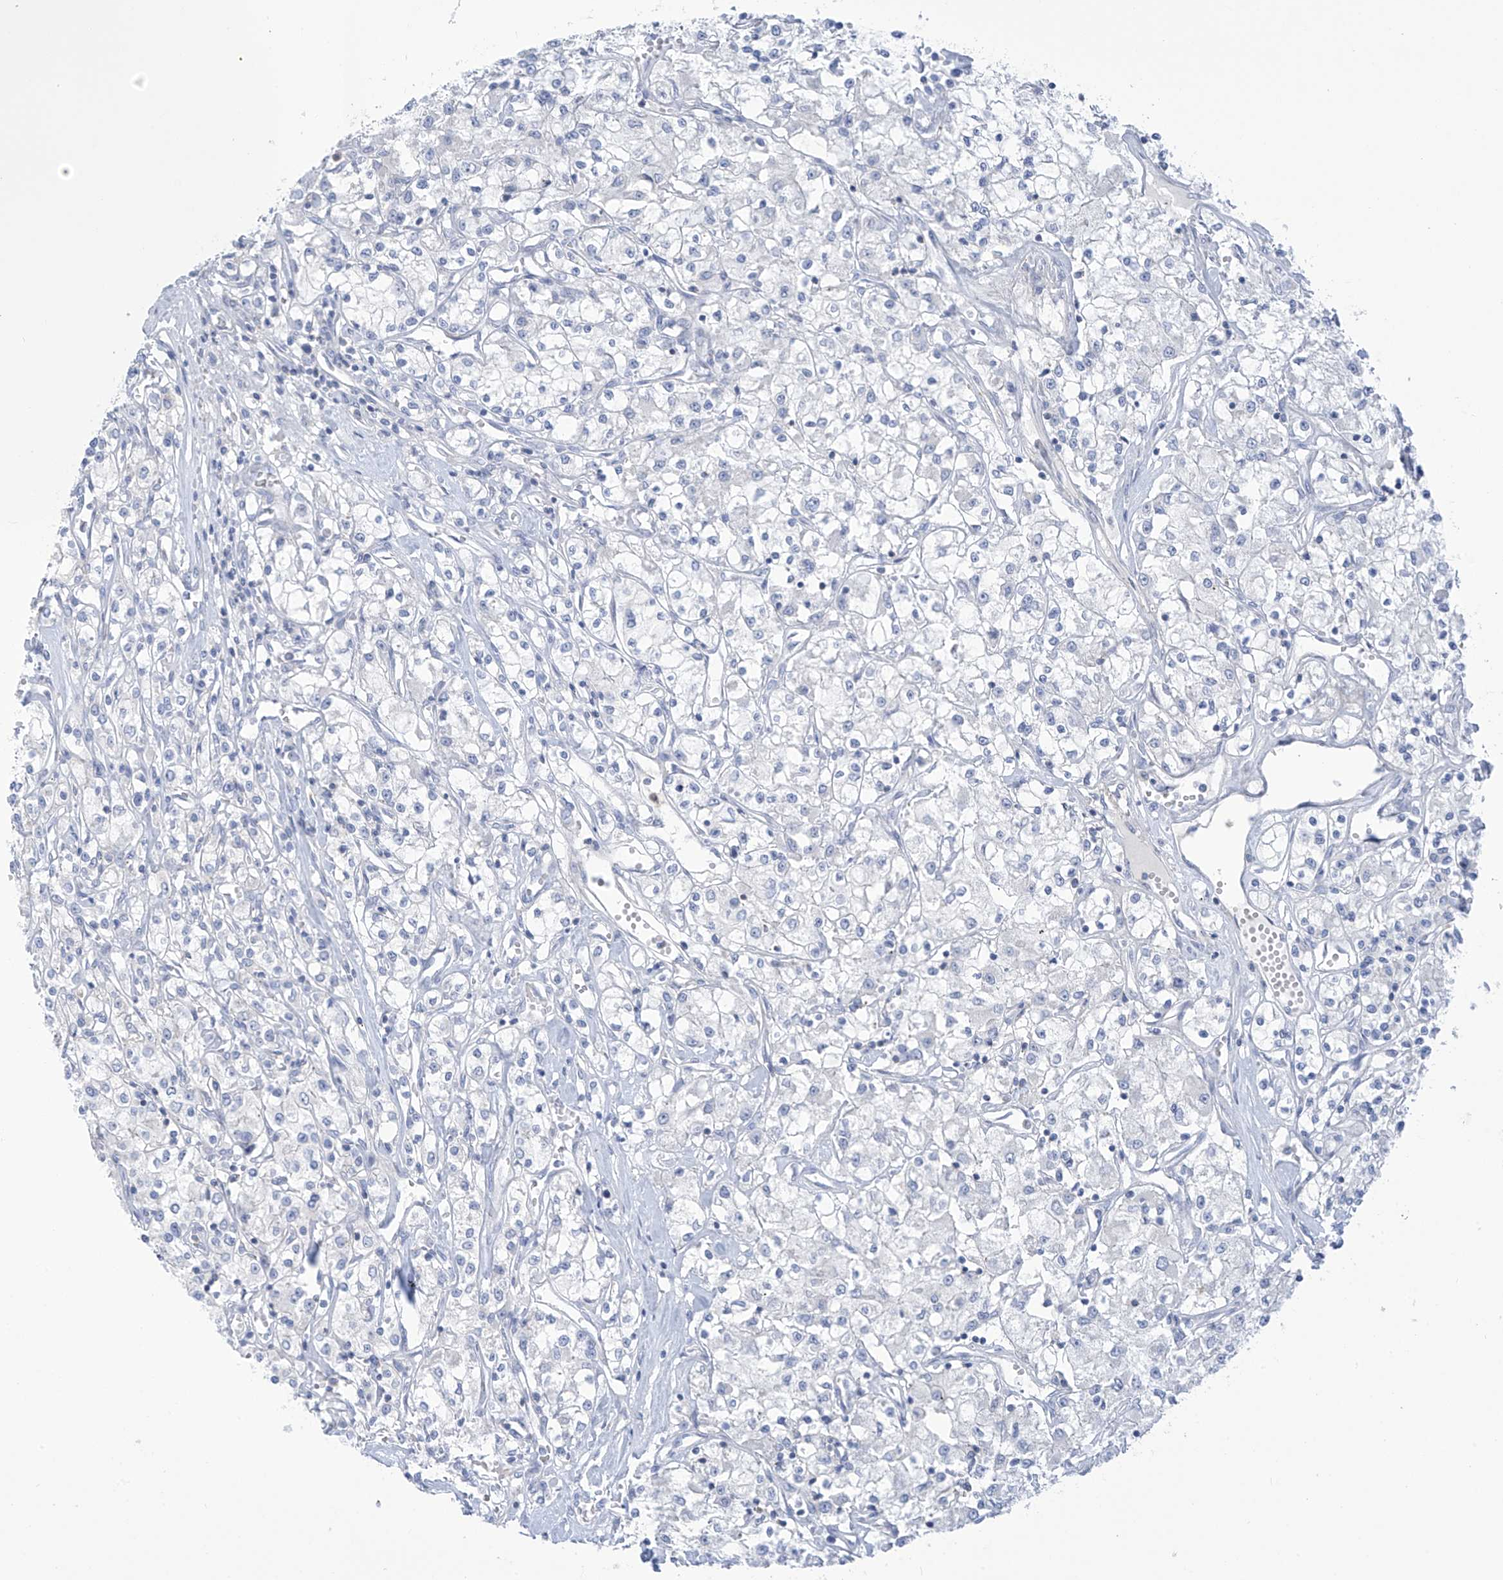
{"staining": {"intensity": "negative", "quantity": "none", "location": "none"}, "tissue": "renal cancer", "cell_type": "Tumor cells", "image_type": "cancer", "snomed": [{"axis": "morphology", "description": "Adenocarcinoma, NOS"}, {"axis": "topography", "description": "Kidney"}], "caption": "Immunohistochemical staining of human renal cancer (adenocarcinoma) shows no significant positivity in tumor cells. The staining was performed using DAB to visualize the protein expression in brown, while the nuclei were stained in blue with hematoxylin (Magnification: 20x).", "gene": "FABP2", "patient": {"sex": "female", "age": 59}}